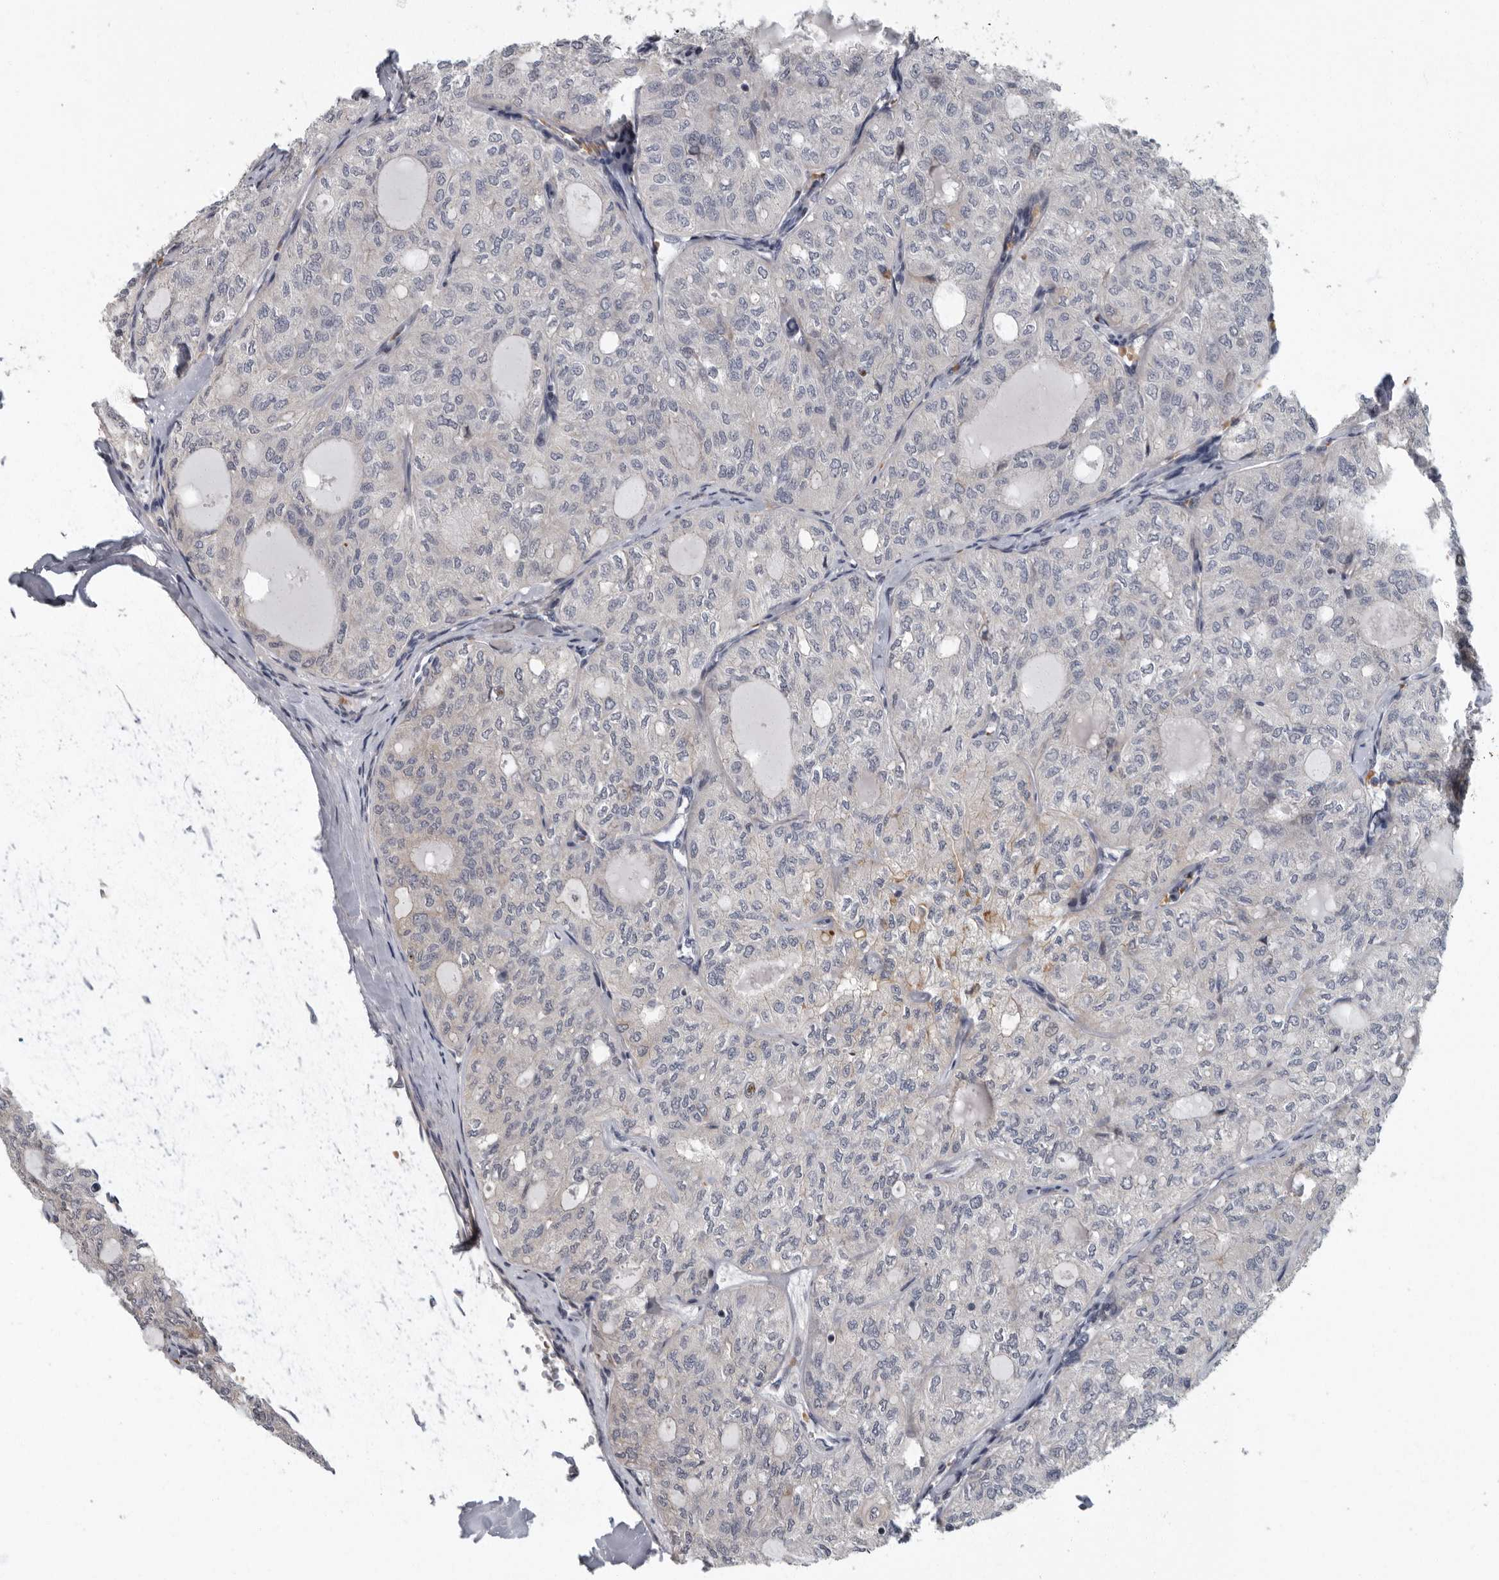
{"staining": {"intensity": "negative", "quantity": "none", "location": "none"}, "tissue": "thyroid cancer", "cell_type": "Tumor cells", "image_type": "cancer", "snomed": [{"axis": "morphology", "description": "Follicular adenoma carcinoma, NOS"}, {"axis": "topography", "description": "Thyroid gland"}], "caption": "High magnification brightfield microscopy of thyroid cancer stained with DAB (brown) and counterstained with hematoxylin (blue): tumor cells show no significant expression. Brightfield microscopy of IHC stained with DAB (3,3'-diaminobenzidine) (brown) and hematoxylin (blue), captured at high magnification.", "gene": "PDCD11", "patient": {"sex": "male", "age": 75}}